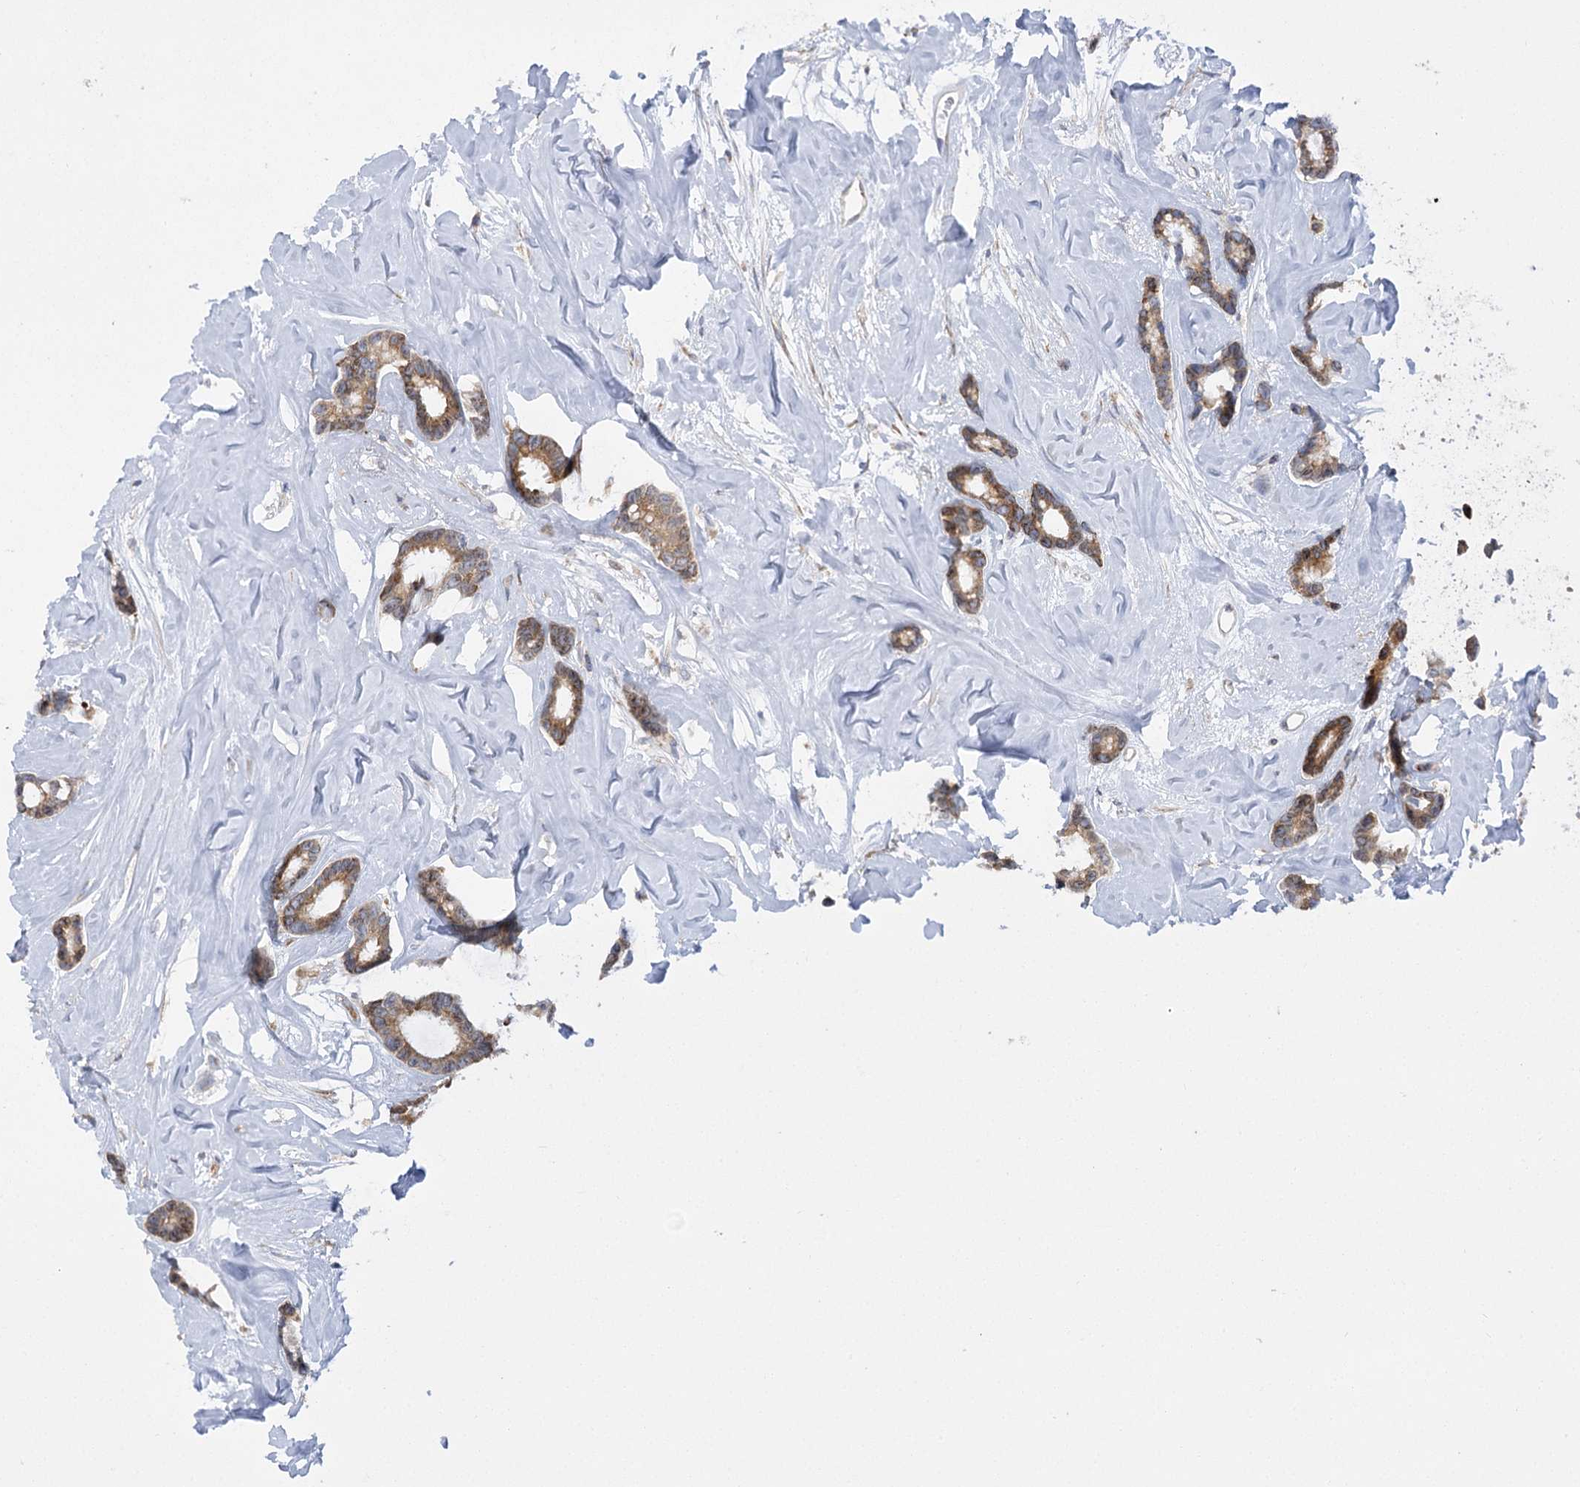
{"staining": {"intensity": "weak", "quantity": ">75%", "location": "cytoplasmic/membranous"}, "tissue": "breast cancer", "cell_type": "Tumor cells", "image_type": "cancer", "snomed": [{"axis": "morphology", "description": "Duct carcinoma"}, {"axis": "topography", "description": "Breast"}], "caption": "Breast intraductal carcinoma stained with DAB (3,3'-diaminobenzidine) immunohistochemistry exhibits low levels of weak cytoplasmic/membranous expression in approximately >75% of tumor cells.", "gene": "NCKAP5", "patient": {"sex": "female", "age": 87}}